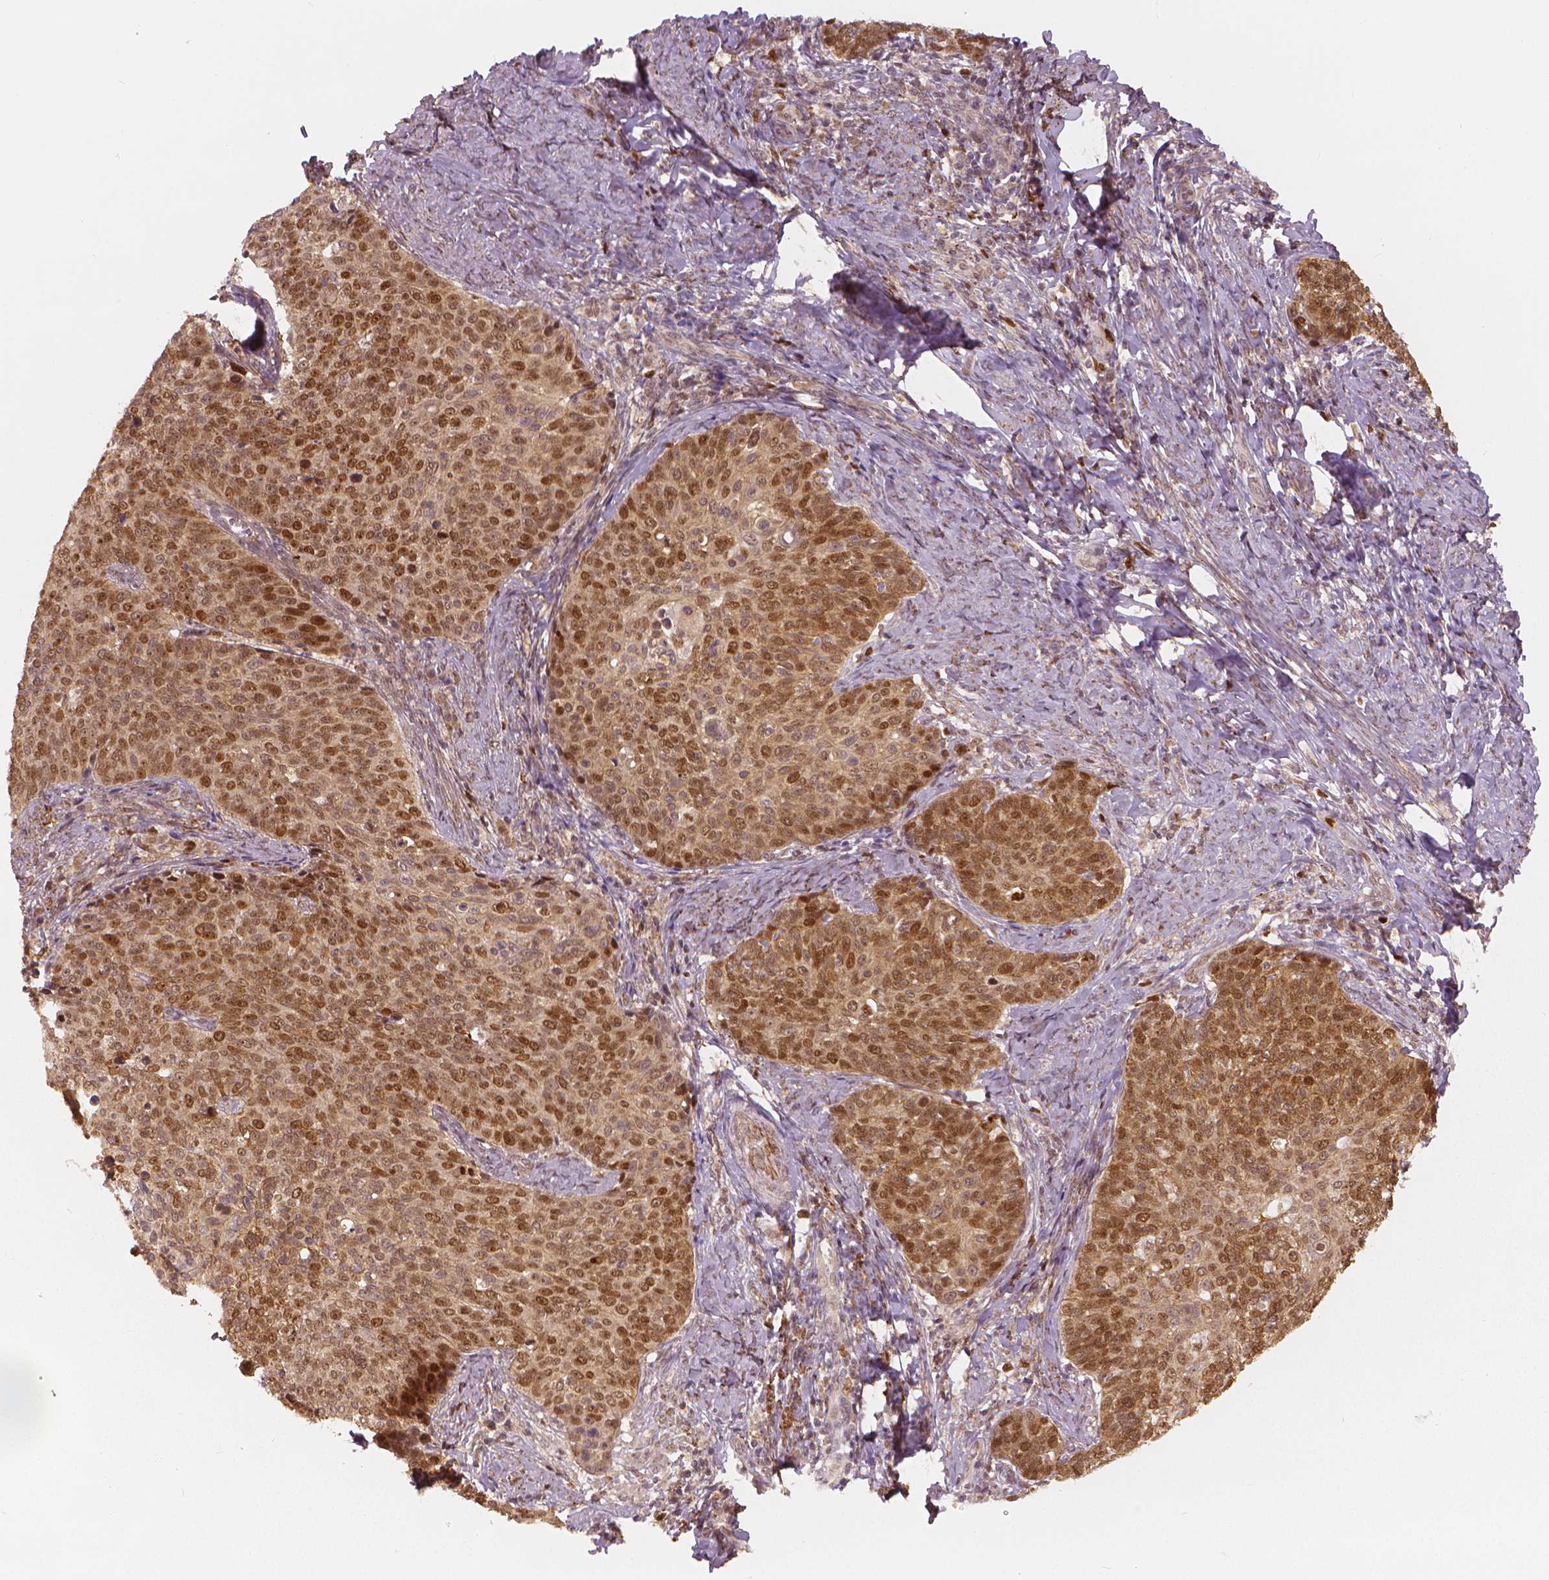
{"staining": {"intensity": "moderate", "quantity": ">75%", "location": "nuclear"}, "tissue": "cervical cancer", "cell_type": "Tumor cells", "image_type": "cancer", "snomed": [{"axis": "morphology", "description": "Normal tissue, NOS"}, {"axis": "morphology", "description": "Squamous cell carcinoma, NOS"}, {"axis": "topography", "description": "Cervix"}], "caption": "A high-resolution image shows immunohistochemistry staining of cervical cancer, which demonstrates moderate nuclear expression in about >75% of tumor cells. The staining was performed using DAB (3,3'-diaminobenzidine), with brown indicating positive protein expression. Nuclei are stained blue with hematoxylin.", "gene": "NSD2", "patient": {"sex": "female", "age": 39}}